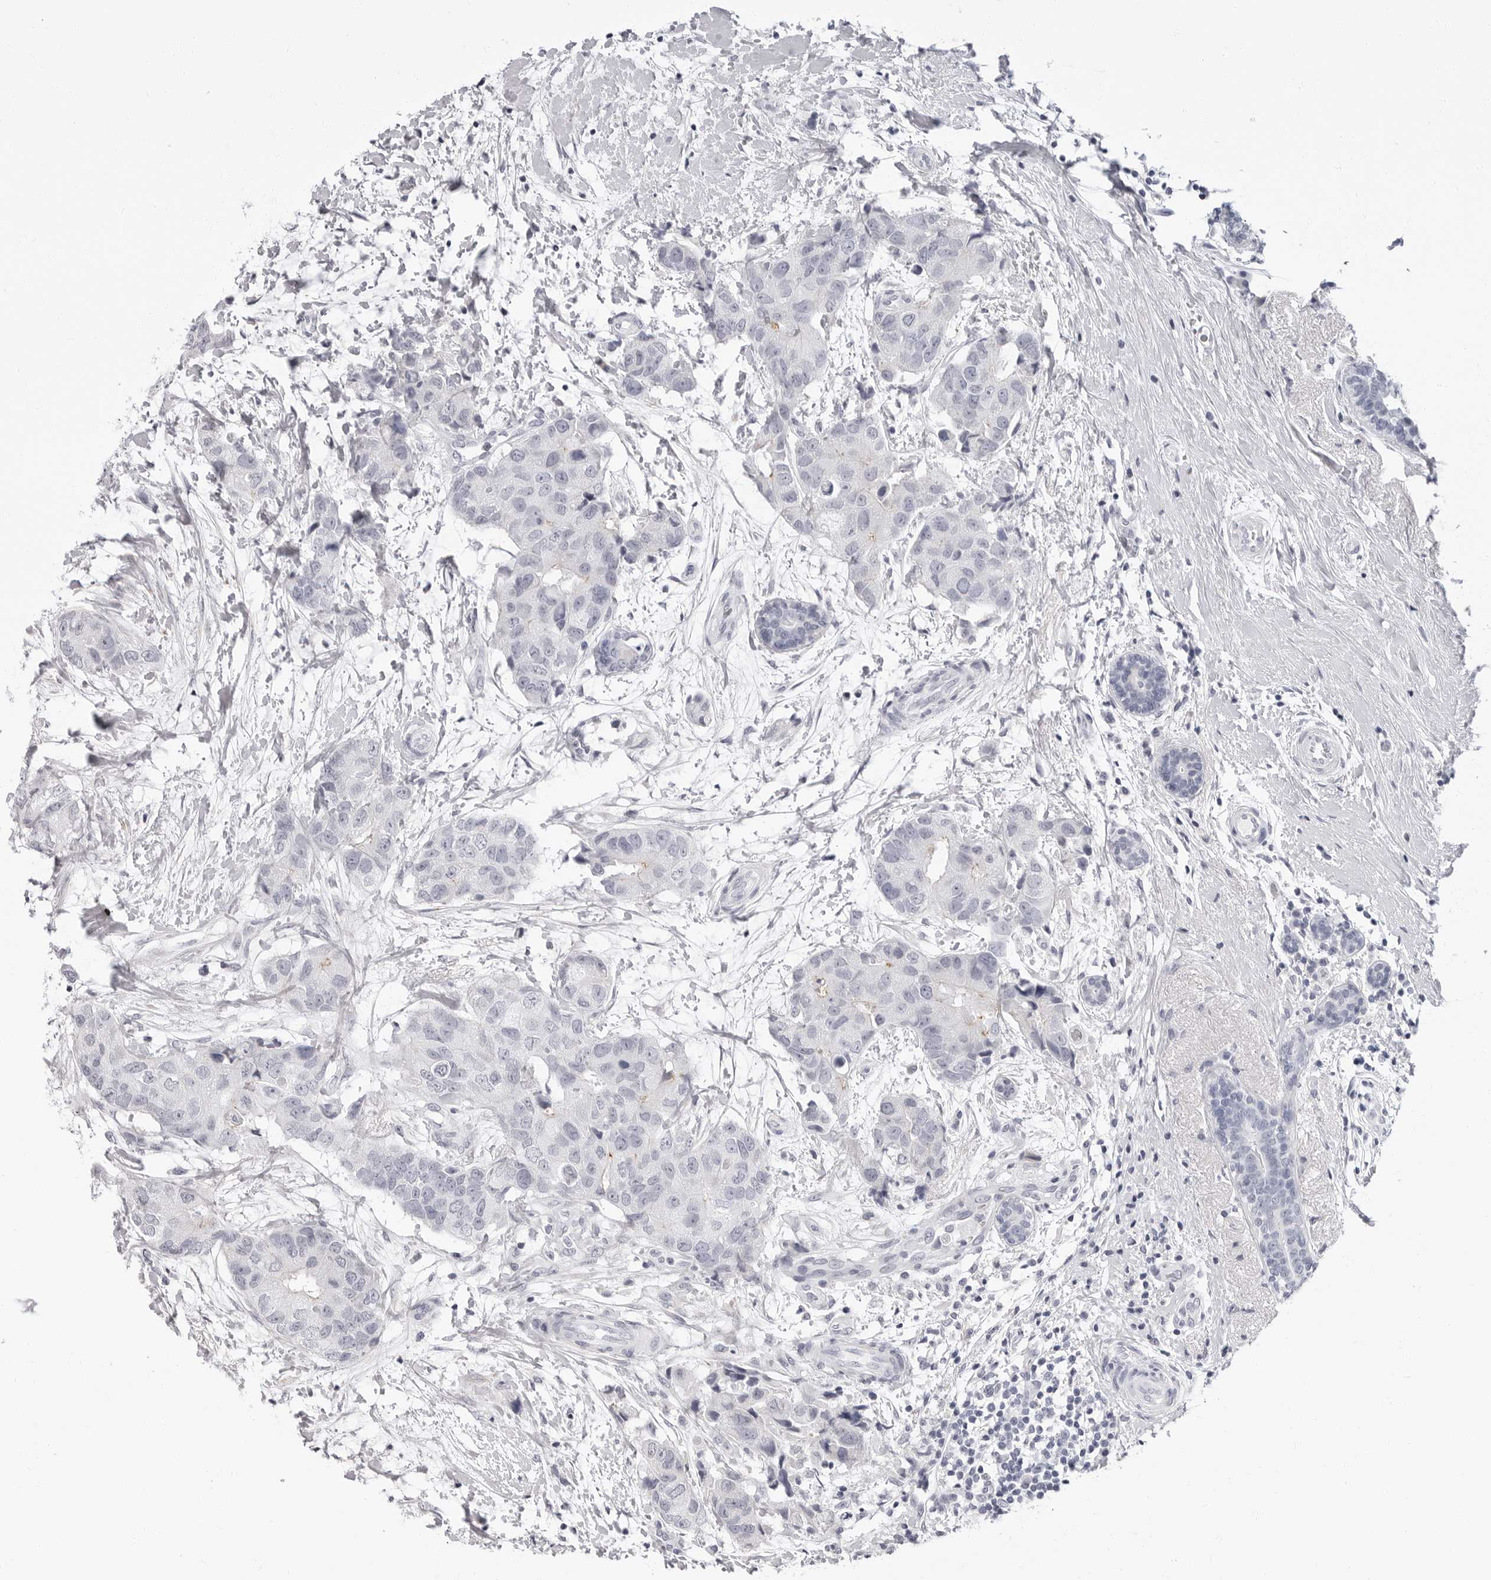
{"staining": {"intensity": "negative", "quantity": "none", "location": "none"}, "tissue": "breast cancer", "cell_type": "Tumor cells", "image_type": "cancer", "snomed": [{"axis": "morphology", "description": "Duct carcinoma"}, {"axis": "topography", "description": "Breast"}], "caption": "Breast invasive ductal carcinoma was stained to show a protein in brown. There is no significant positivity in tumor cells.", "gene": "ERICH3", "patient": {"sex": "female", "age": 62}}